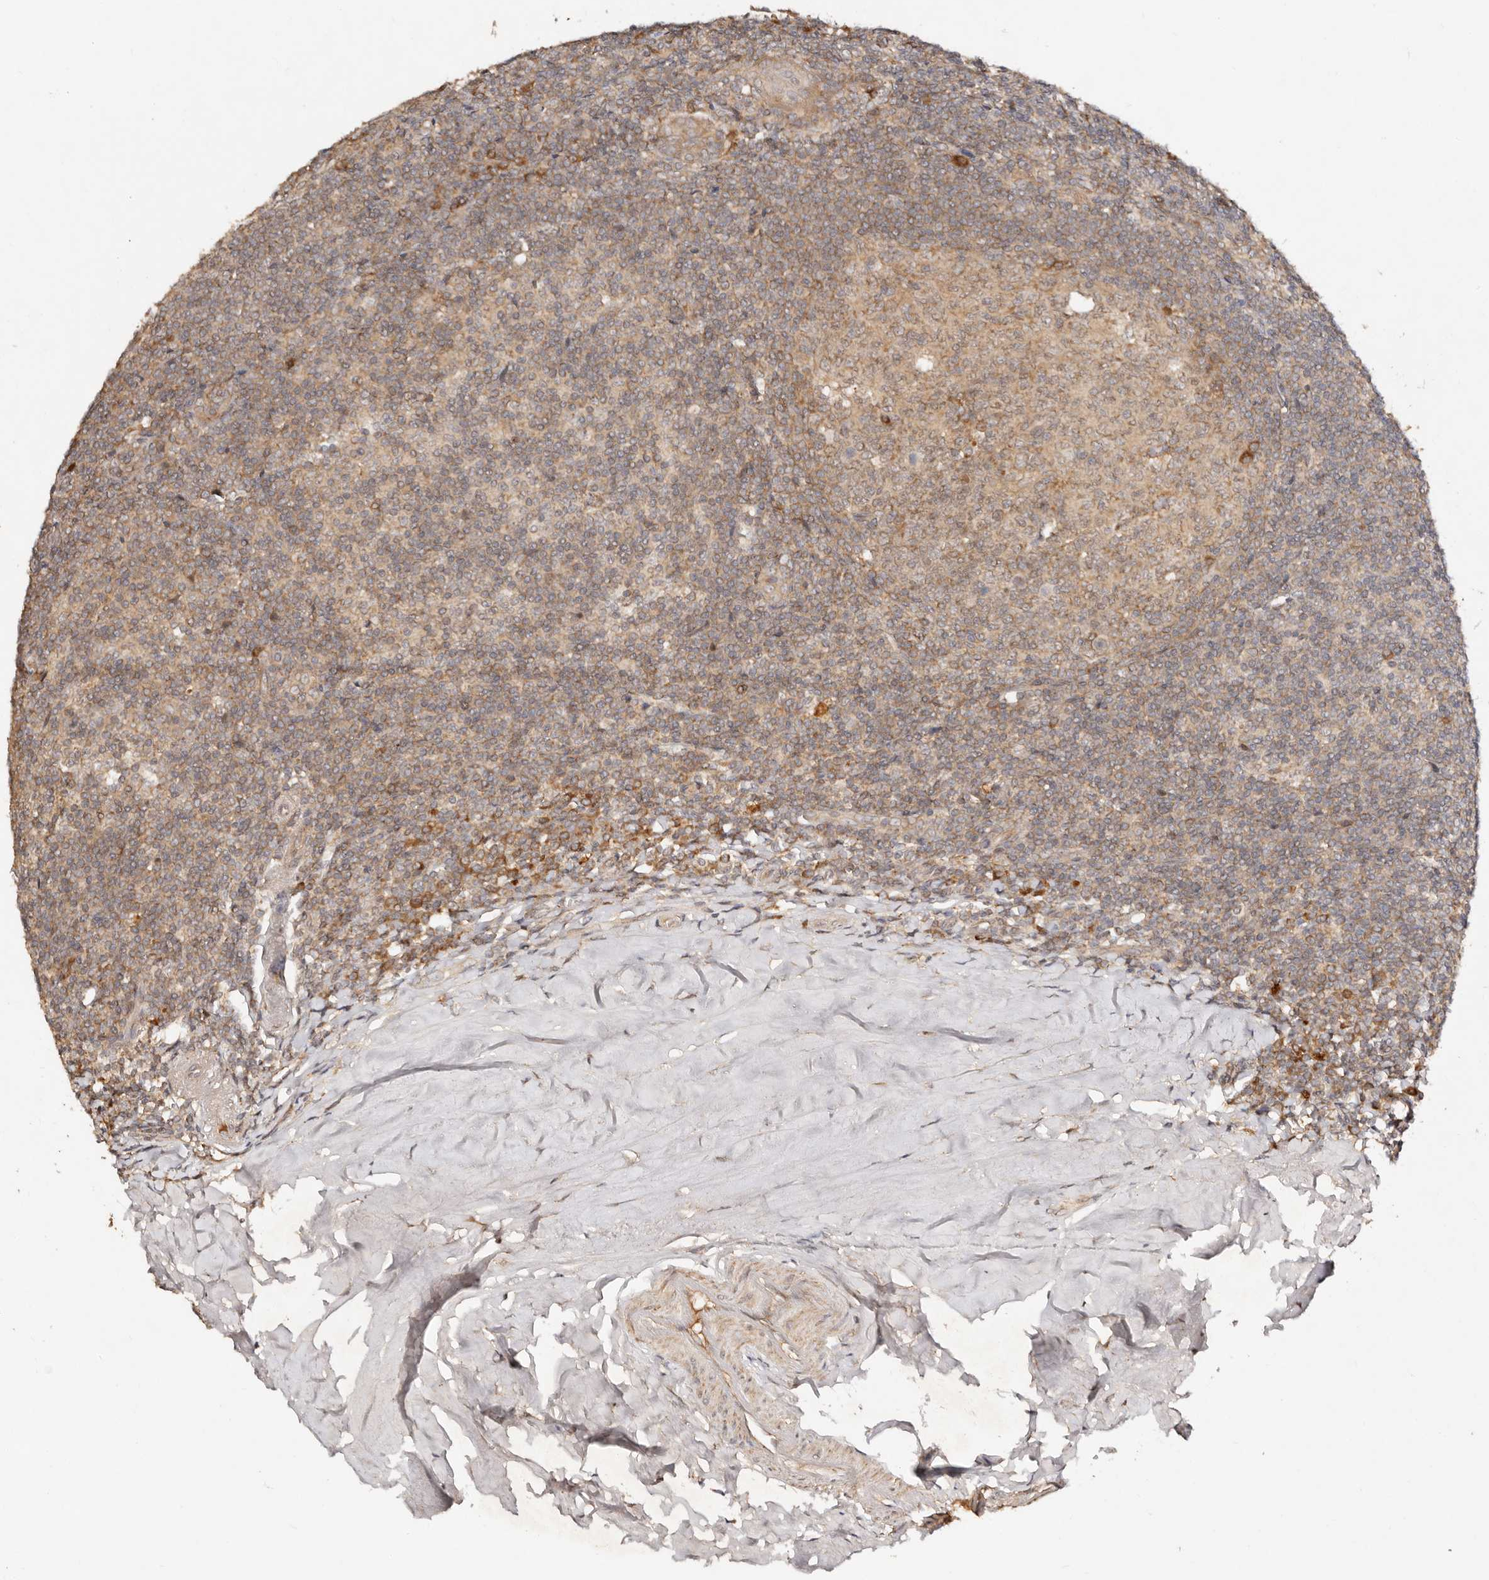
{"staining": {"intensity": "weak", "quantity": ">75%", "location": "cytoplasmic/membranous"}, "tissue": "tonsil", "cell_type": "Germinal center cells", "image_type": "normal", "snomed": [{"axis": "morphology", "description": "Normal tissue, NOS"}, {"axis": "topography", "description": "Tonsil"}], "caption": "IHC (DAB (3,3'-diaminobenzidine)) staining of normal human tonsil shows weak cytoplasmic/membranous protein staining in approximately >75% of germinal center cells. (Stains: DAB (3,3'-diaminobenzidine) in brown, nuclei in blue, Microscopy: brightfield microscopy at high magnification).", "gene": "DENND11", "patient": {"sex": "male", "age": 37}}